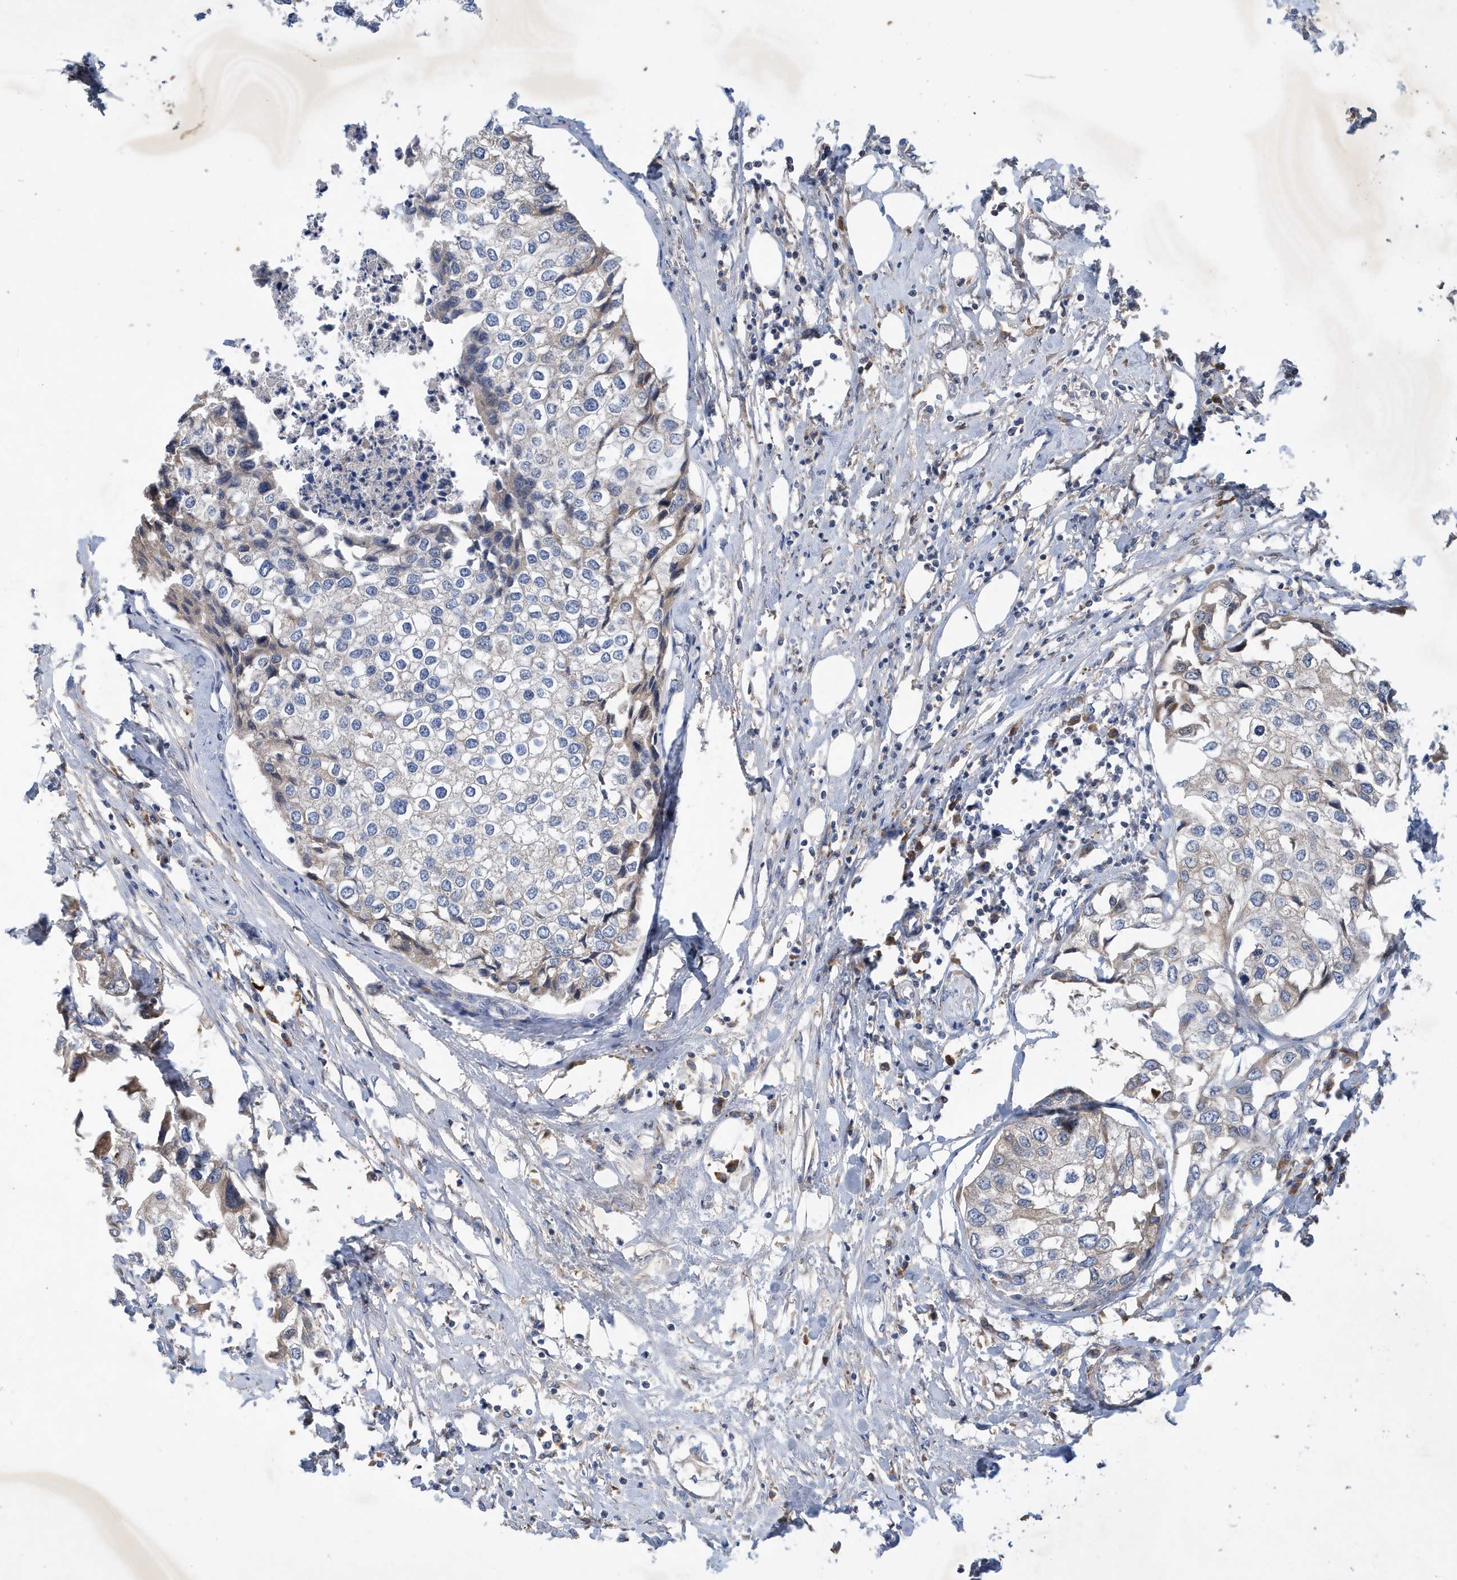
{"staining": {"intensity": "negative", "quantity": "none", "location": "none"}, "tissue": "urothelial cancer", "cell_type": "Tumor cells", "image_type": "cancer", "snomed": [{"axis": "morphology", "description": "Urothelial carcinoma, High grade"}, {"axis": "topography", "description": "Urinary bladder"}], "caption": "IHC of urothelial cancer shows no expression in tumor cells.", "gene": "STK19", "patient": {"sex": "male", "age": 64}}